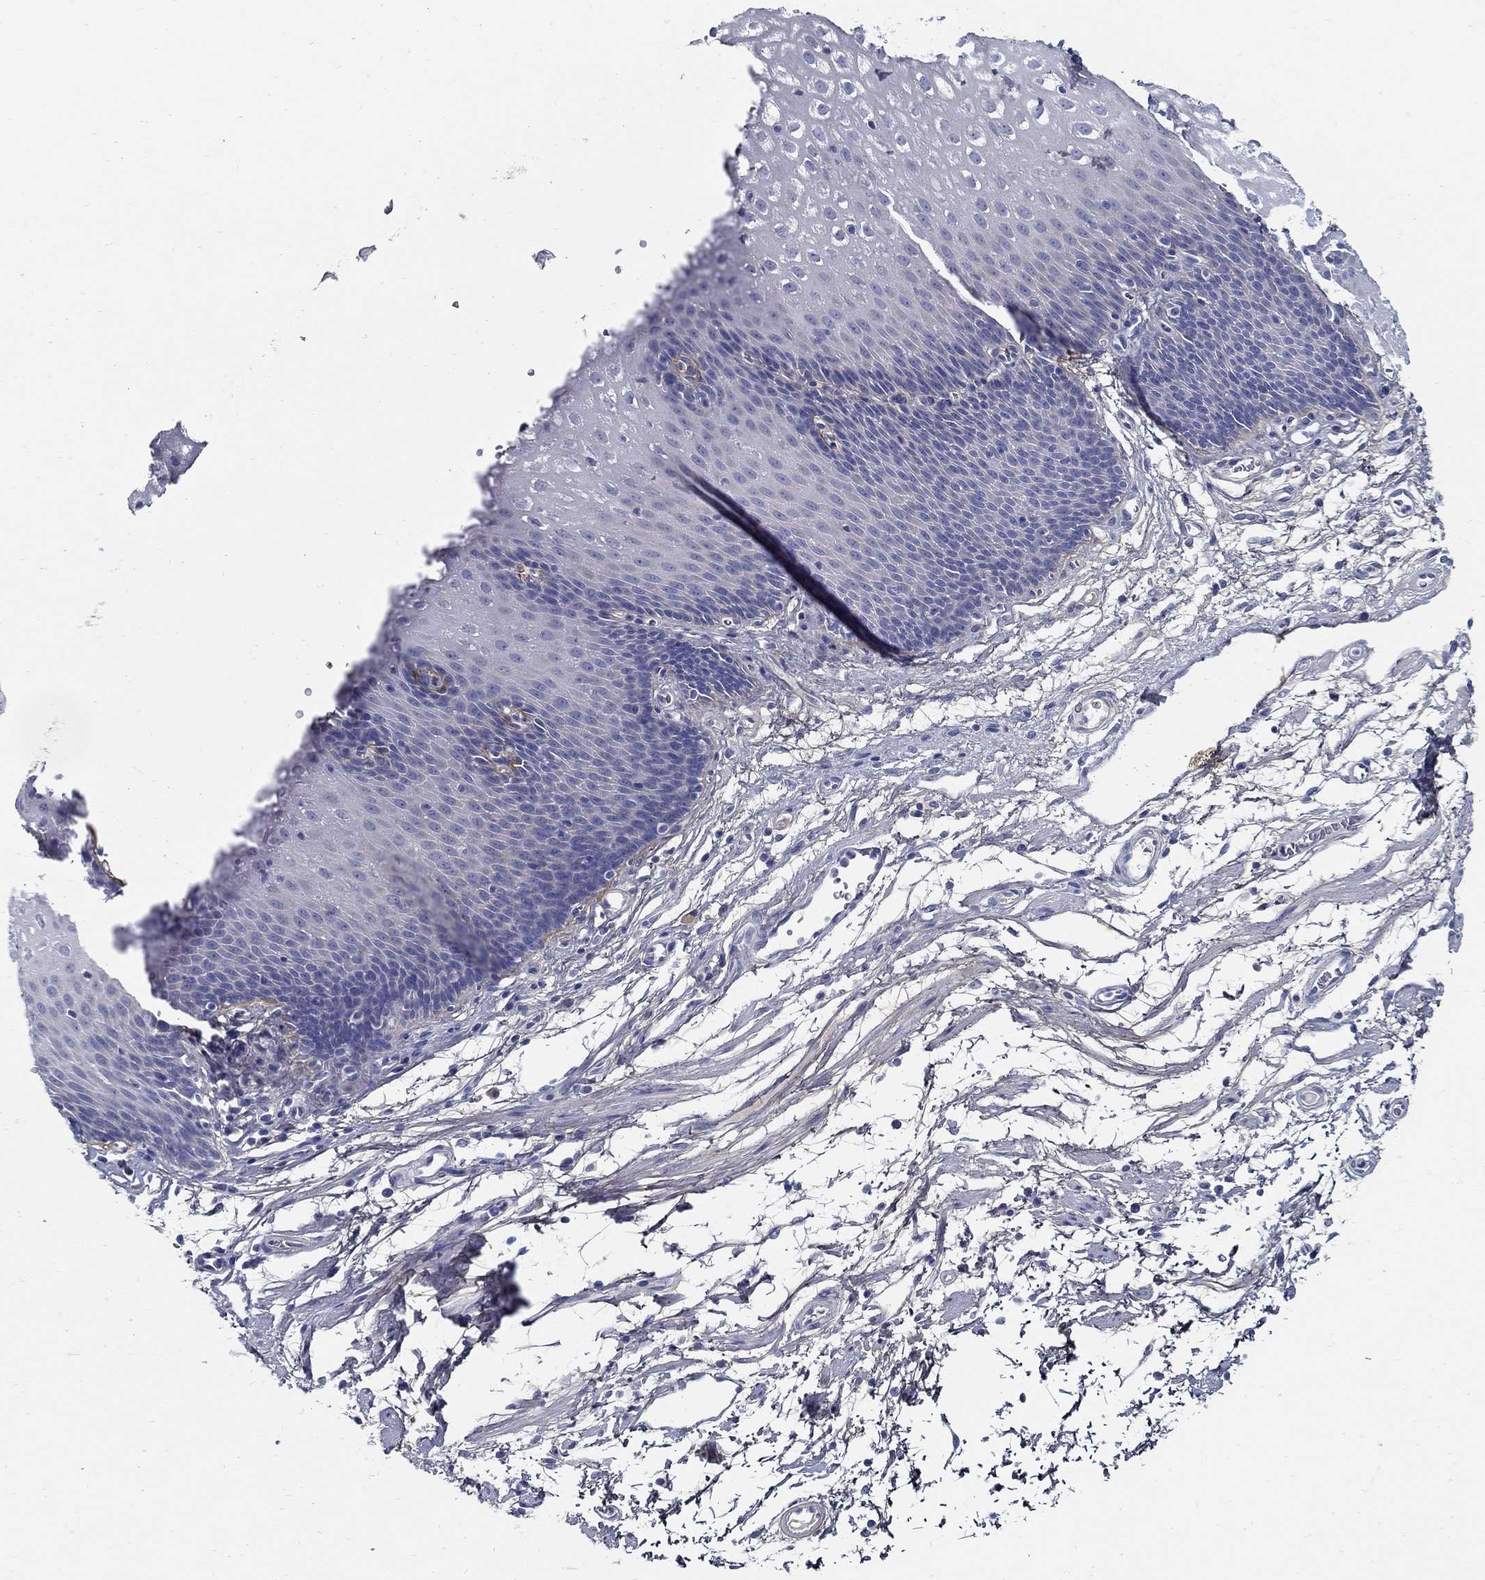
{"staining": {"intensity": "negative", "quantity": "none", "location": "none"}, "tissue": "esophagus", "cell_type": "Squamous epithelial cells", "image_type": "normal", "snomed": [{"axis": "morphology", "description": "Normal tissue, NOS"}, {"axis": "topography", "description": "Esophagus"}], "caption": "Immunohistochemistry image of normal human esophagus stained for a protein (brown), which displays no staining in squamous epithelial cells. The staining was performed using DAB (3,3'-diaminobenzidine) to visualize the protein expression in brown, while the nuclei were stained in blue with hematoxylin (Magnification: 20x).", "gene": "TGFBI", "patient": {"sex": "male", "age": 72}}